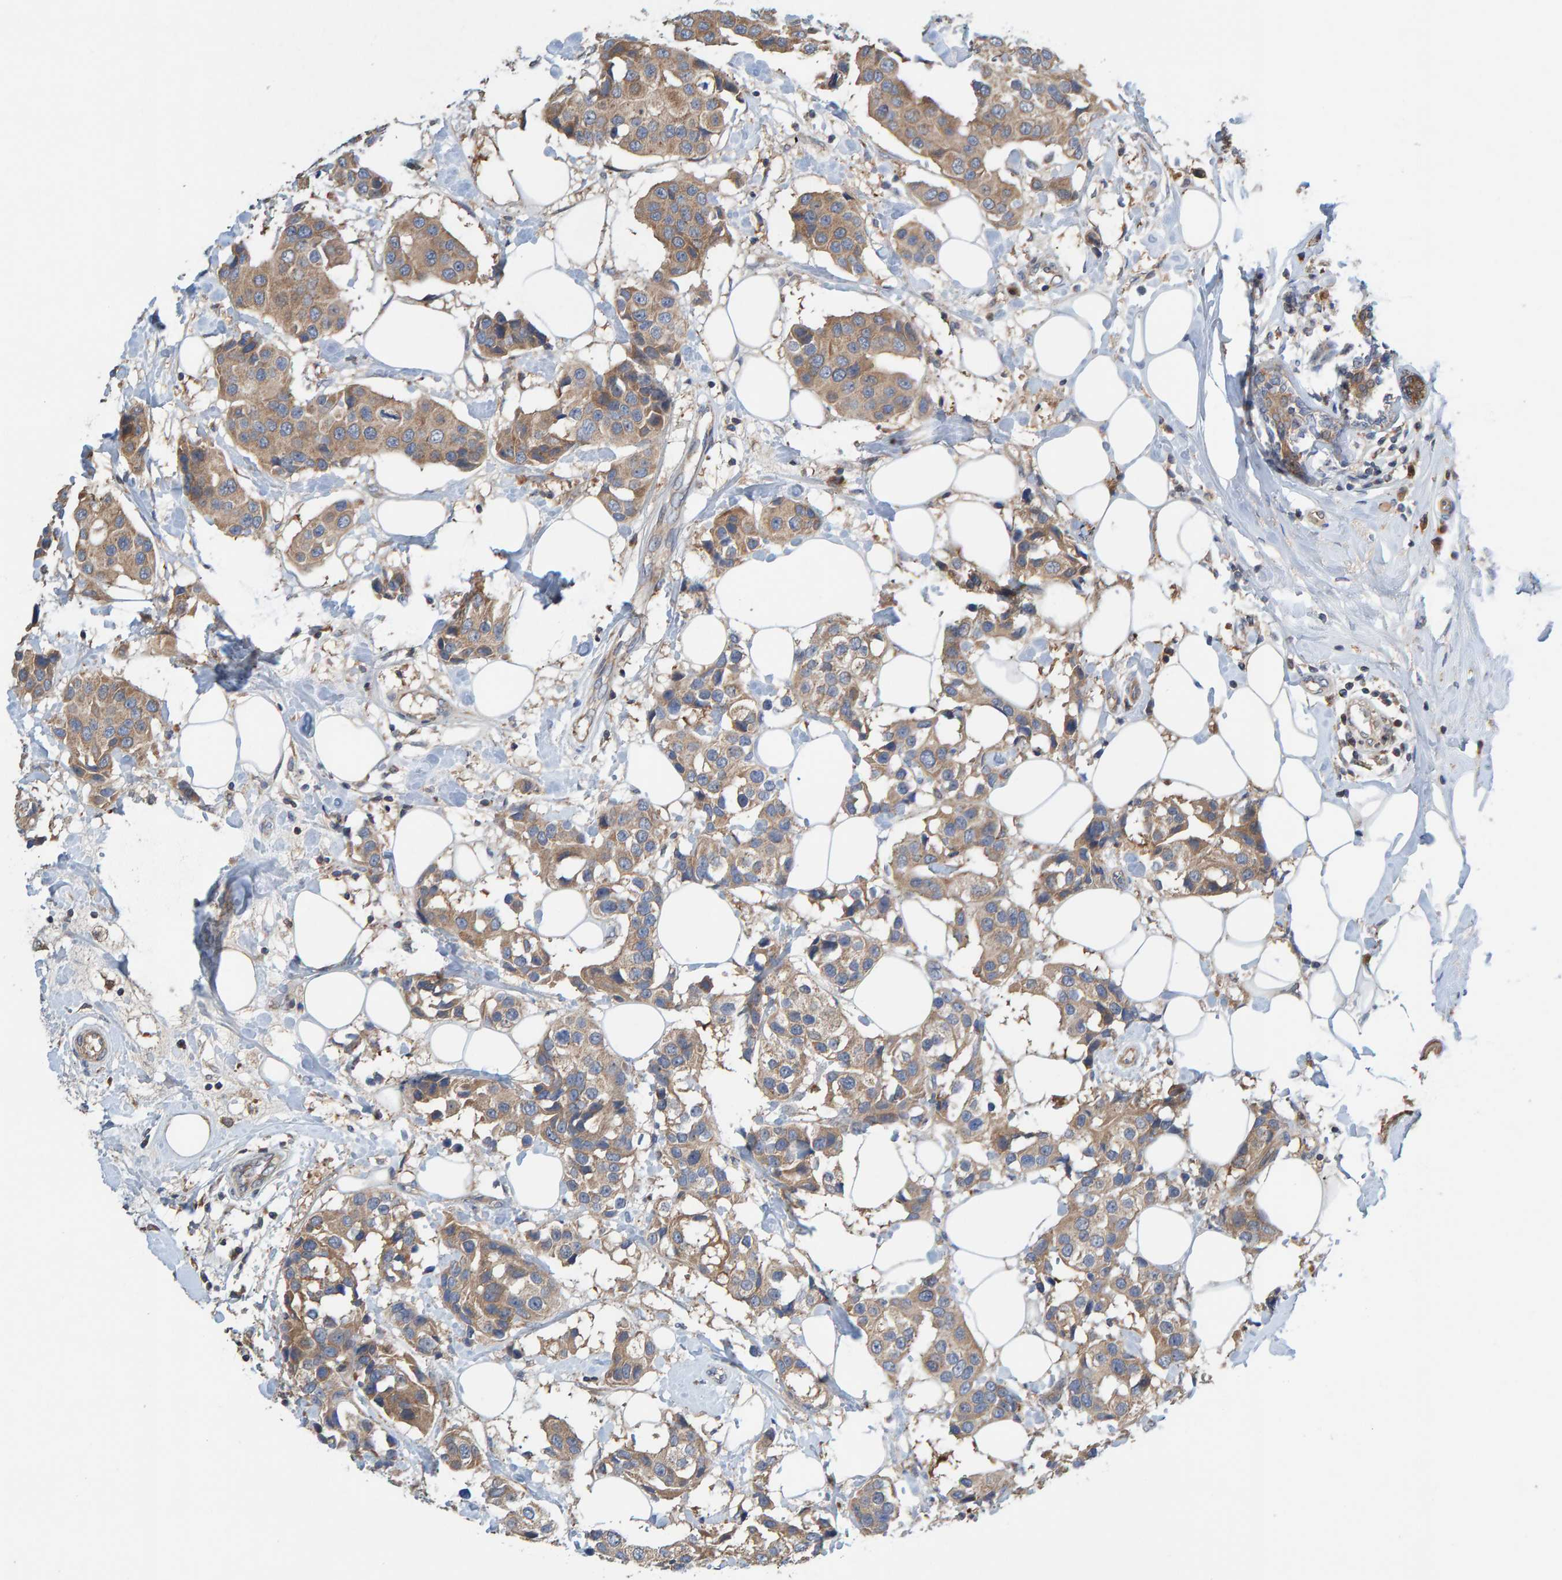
{"staining": {"intensity": "moderate", "quantity": ">75%", "location": "cytoplasmic/membranous"}, "tissue": "breast cancer", "cell_type": "Tumor cells", "image_type": "cancer", "snomed": [{"axis": "morphology", "description": "Normal tissue, NOS"}, {"axis": "morphology", "description": "Duct carcinoma"}, {"axis": "topography", "description": "Breast"}], "caption": "Breast cancer tissue exhibits moderate cytoplasmic/membranous positivity in approximately >75% of tumor cells", "gene": "KIAA0753", "patient": {"sex": "female", "age": 39}}